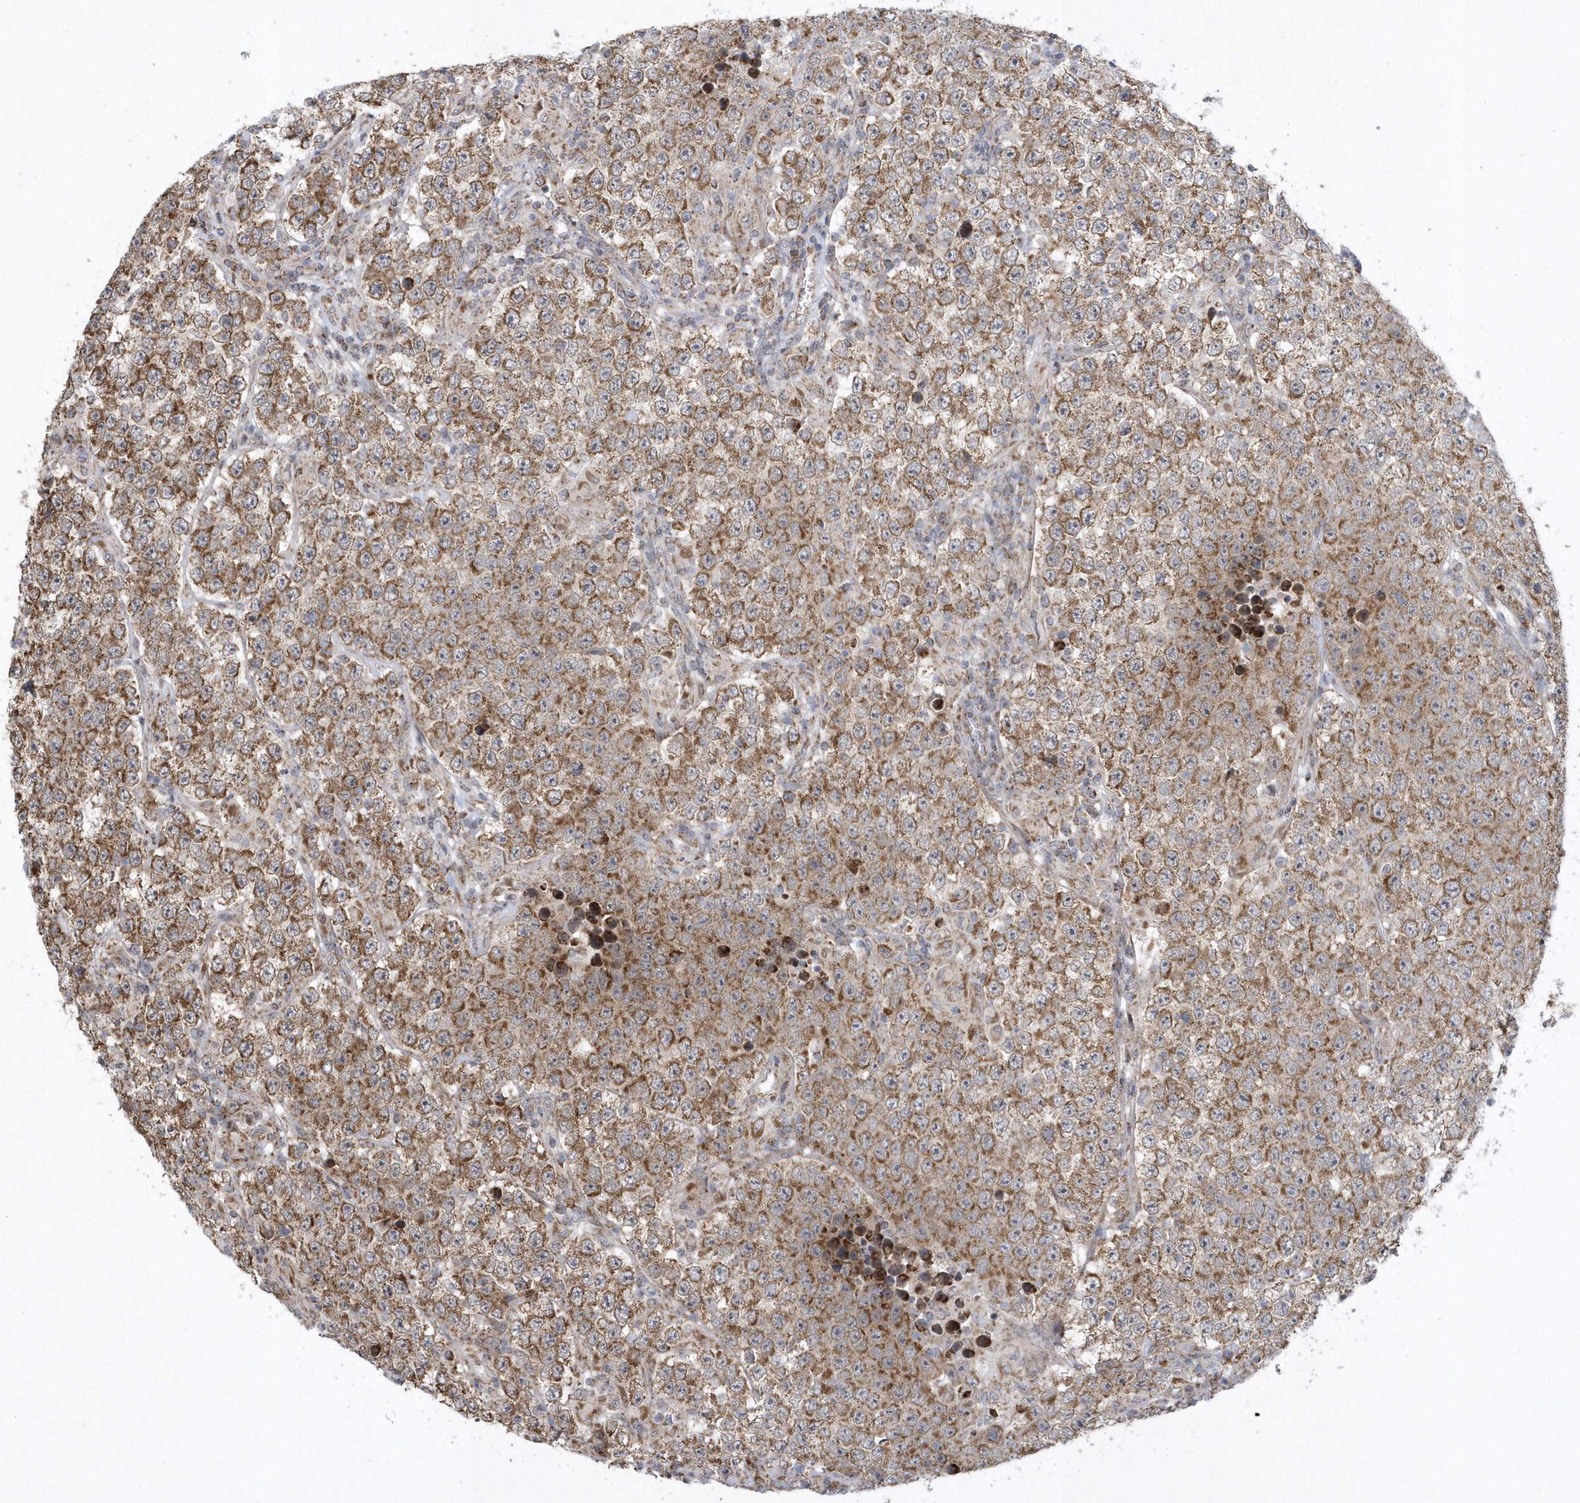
{"staining": {"intensity": "moderate", "quantity": ">75%", "location": "cytoplasmic/membranous"}, "tissue": "testis cancer", "cell_type": "Tumor cells", "image_type": "cancer", "snomed": [{"axis": "morphology", "description": "Normal tissue, NOS"}, {"axis": "morphology", "description": "Urothelial carcinoma, High grade"}, {"axis": "morphology", "description": "Seminoma, NOS"}, {"axis": "morphology", "description": "Carcinoma, Embryonal, NOS"}, {"axis": "topography", "description": "Urinary bladder"}, {"axis": "topography", "description": "Testis"}], "caption": "This photomicrograph displays testis seminoma stained with immunohistochemistry to label a protein in brown. The cytoplasmic/membranous of tumor cells show moderate positivity for the protein. Nuclei are counter-stained blue.", "gene": "SLX9", "patient": {"sex": "male", "age": 41}}